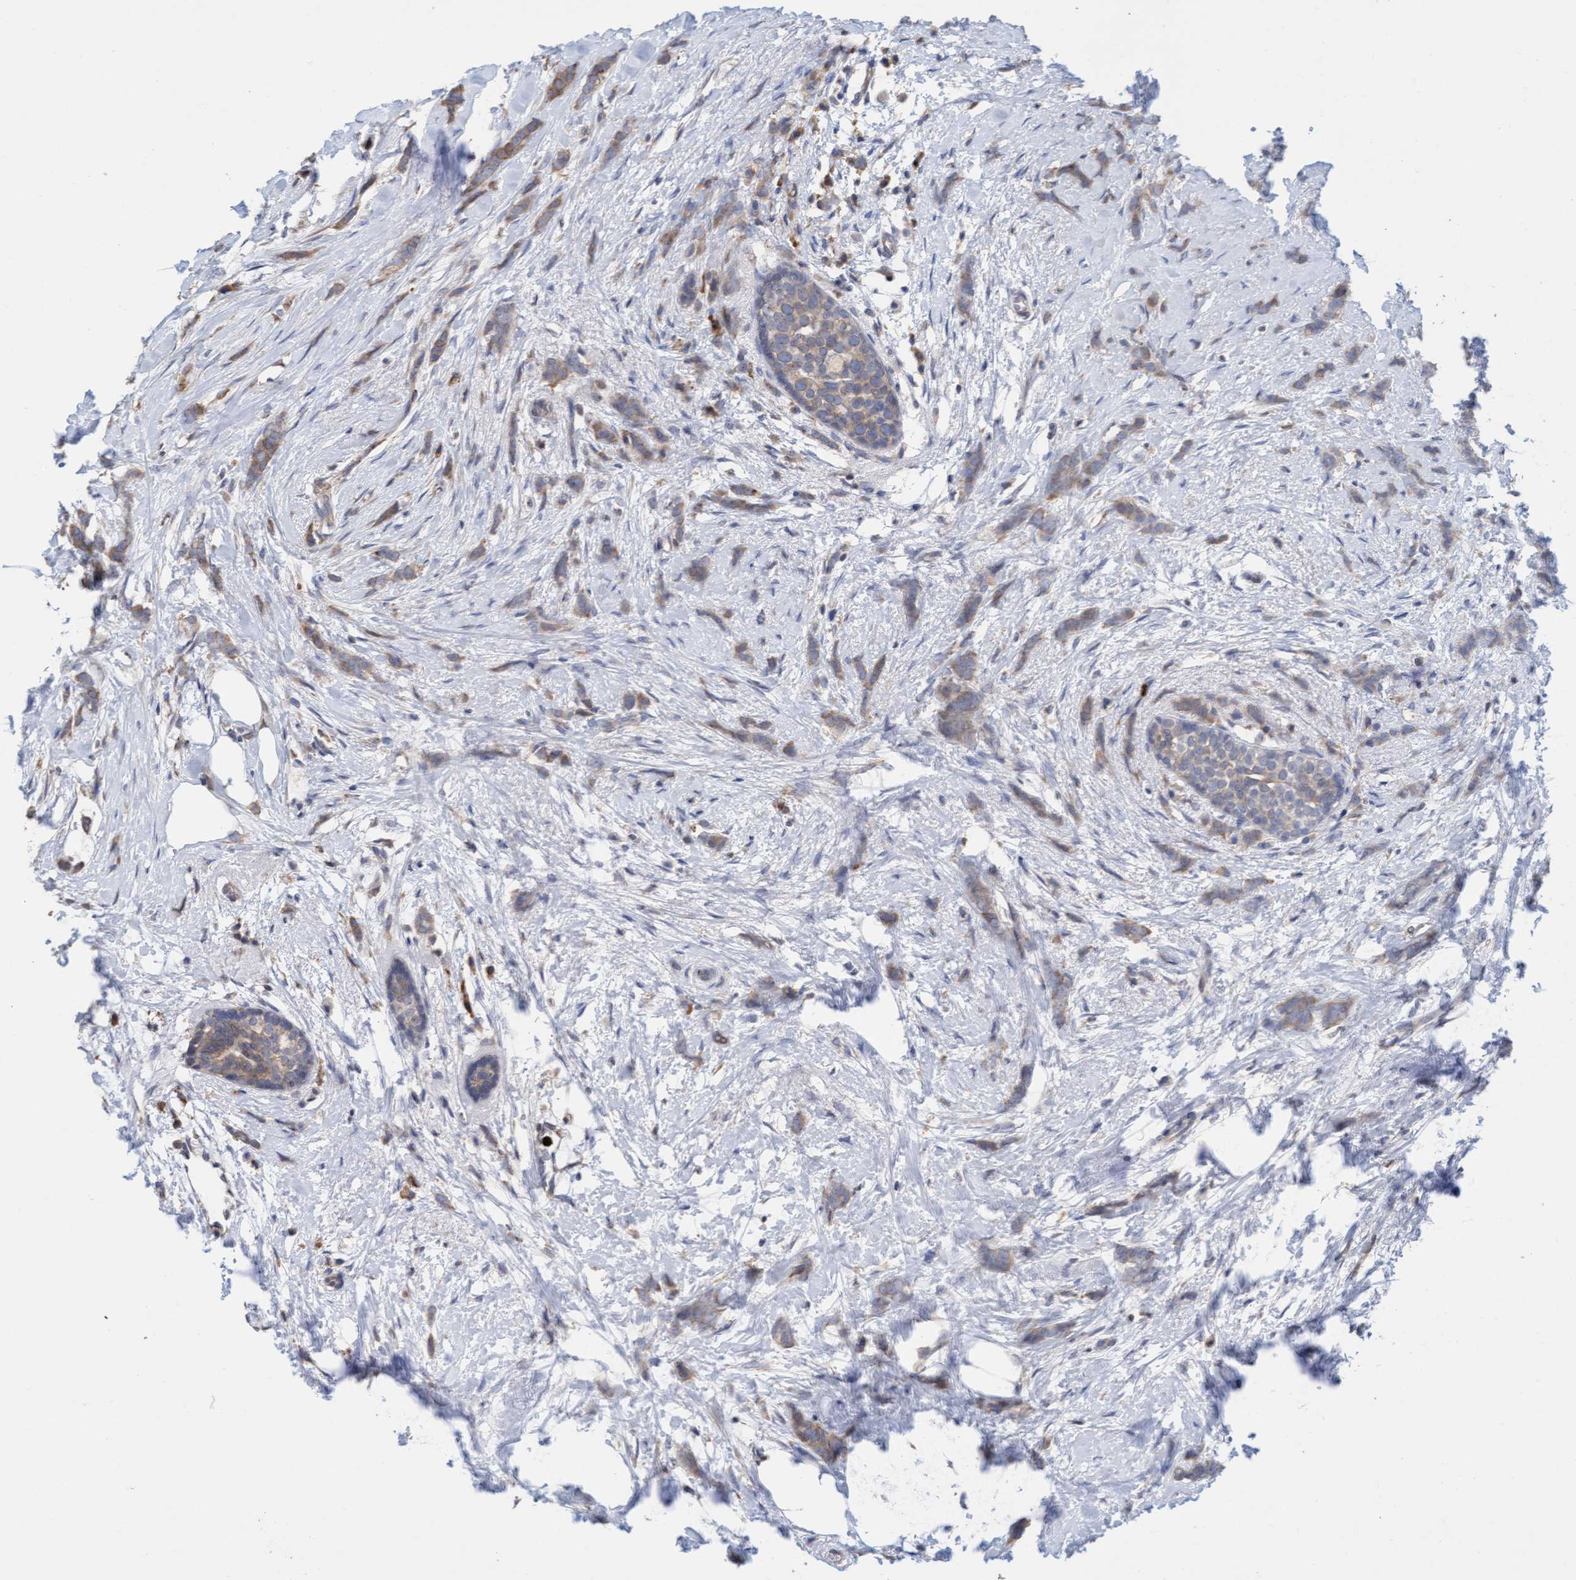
{"staining": {"intensity": "weak", "quantity": ">75%", "location": "cytoplasmic/membranous"}, "tissue": "breast cancer", "cell_type": "Tumor cells", "image_type": "cancer", "snomed": [{"axis": "morphology", "description": "Lobular carcinoma, in situ"}, {"axis": "morphology", "description": "Lobular carcinoma"}, {"axis": "topography", "description": "Breast"}], "caption": "This photomicrograph shows immunohistochemistry (IHC) staining of human lobular carcinoma (breast), with low weak cytoplasmic/membranous positivity in about >75% of tumor cells.", "gene": "MMP8", "patient": {"sex": "female", "age": 41}}